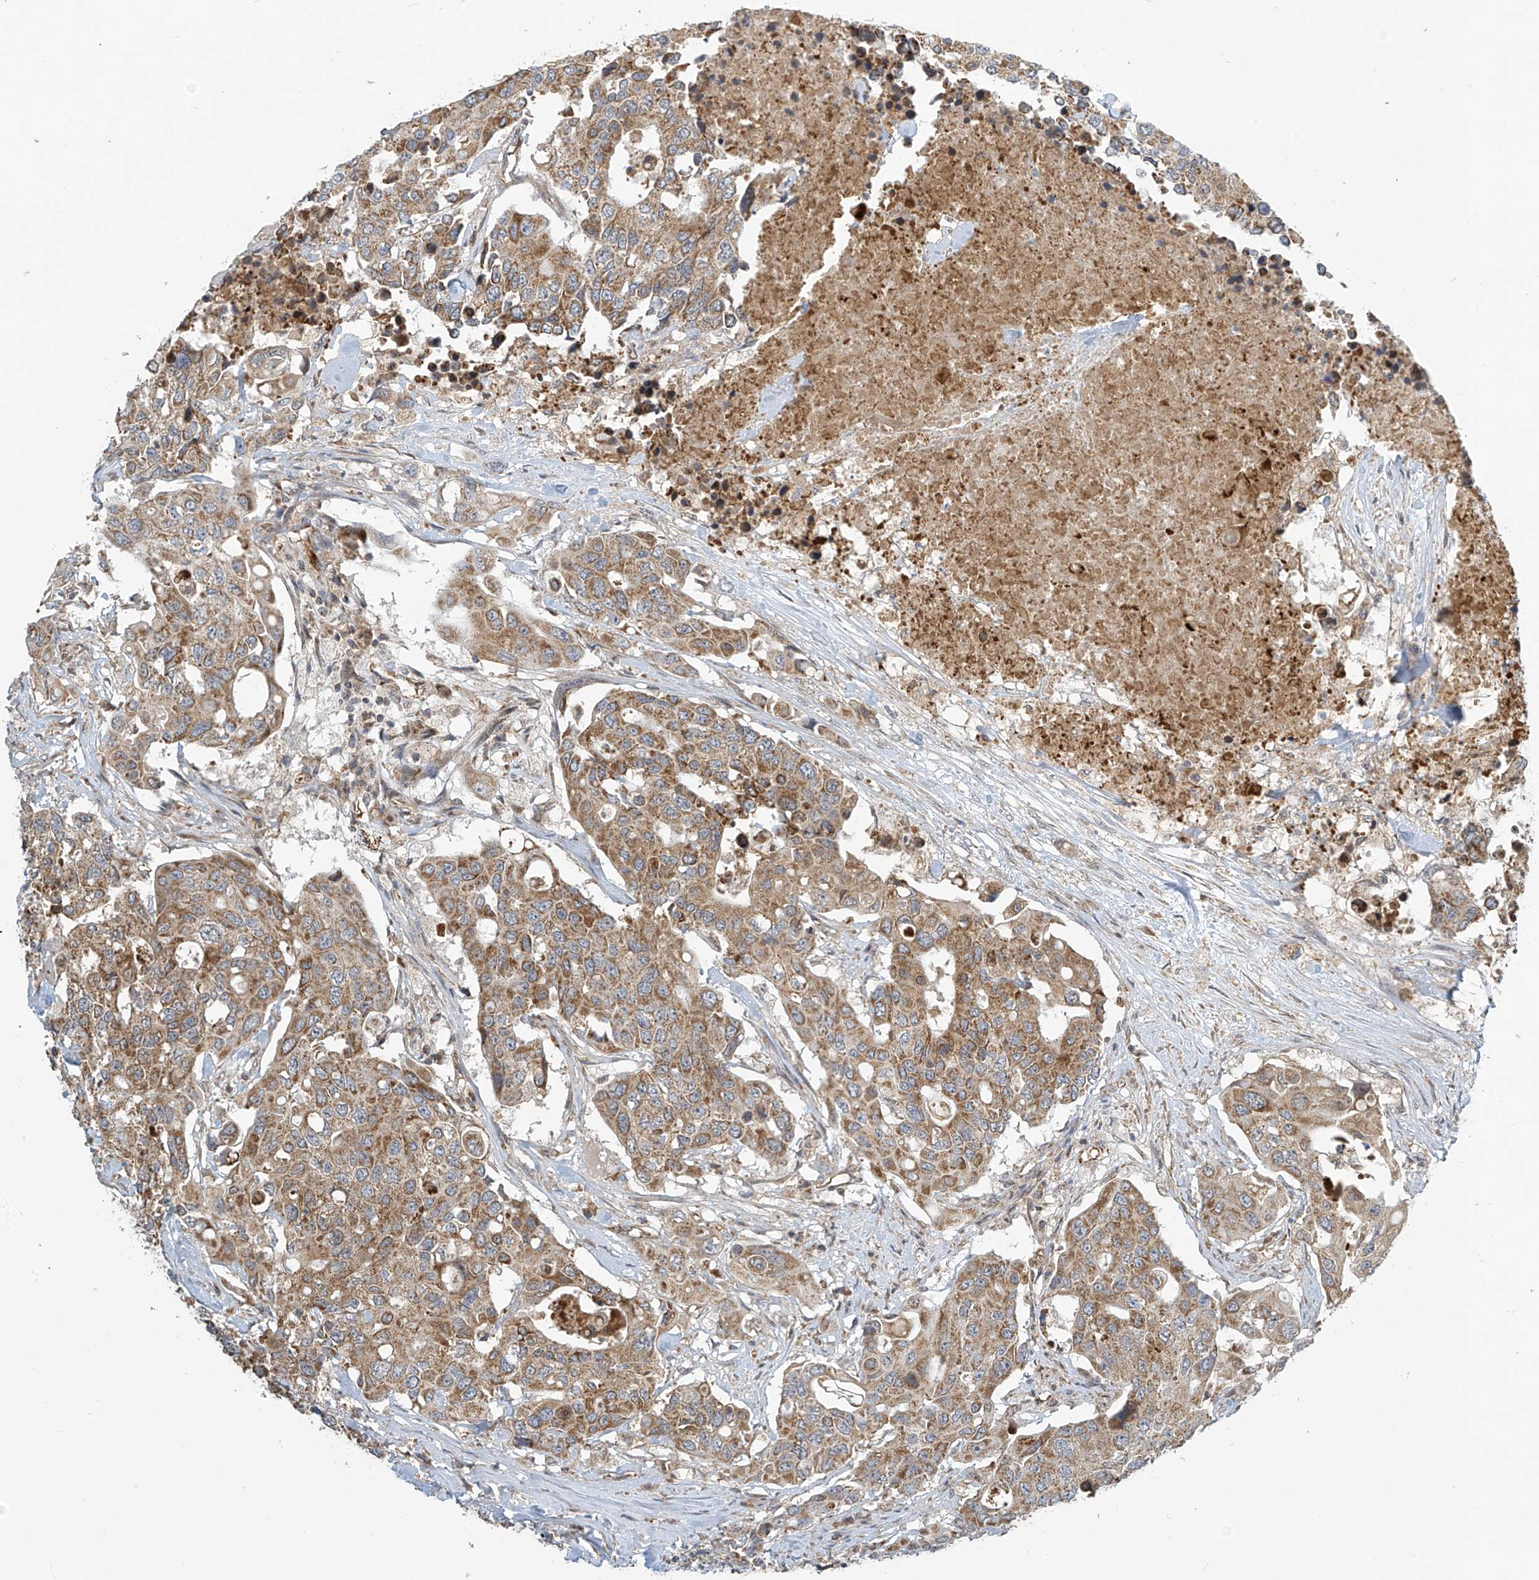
{"staining": {"intensity": "moderate", "quantity": ">75%", "location": "cytoplasmic/membranous"}, "tissue": "colorectal cancer", "cell_type": "Tumor cells", "image_type": "cancer", "snomed": [{"axis": "morphology", "description": "Adenocarcinoma, NOS"}, {"axis": "topography", "description": "Colon"}], "caption": "Immunohistochemical staining of human colorectal cancer displays moderate cytoplasmic/membranous protein positivity in about >75% of tumor cells.", "gene": "METTL6", "patient": {"sex": "male", "age": 77}}